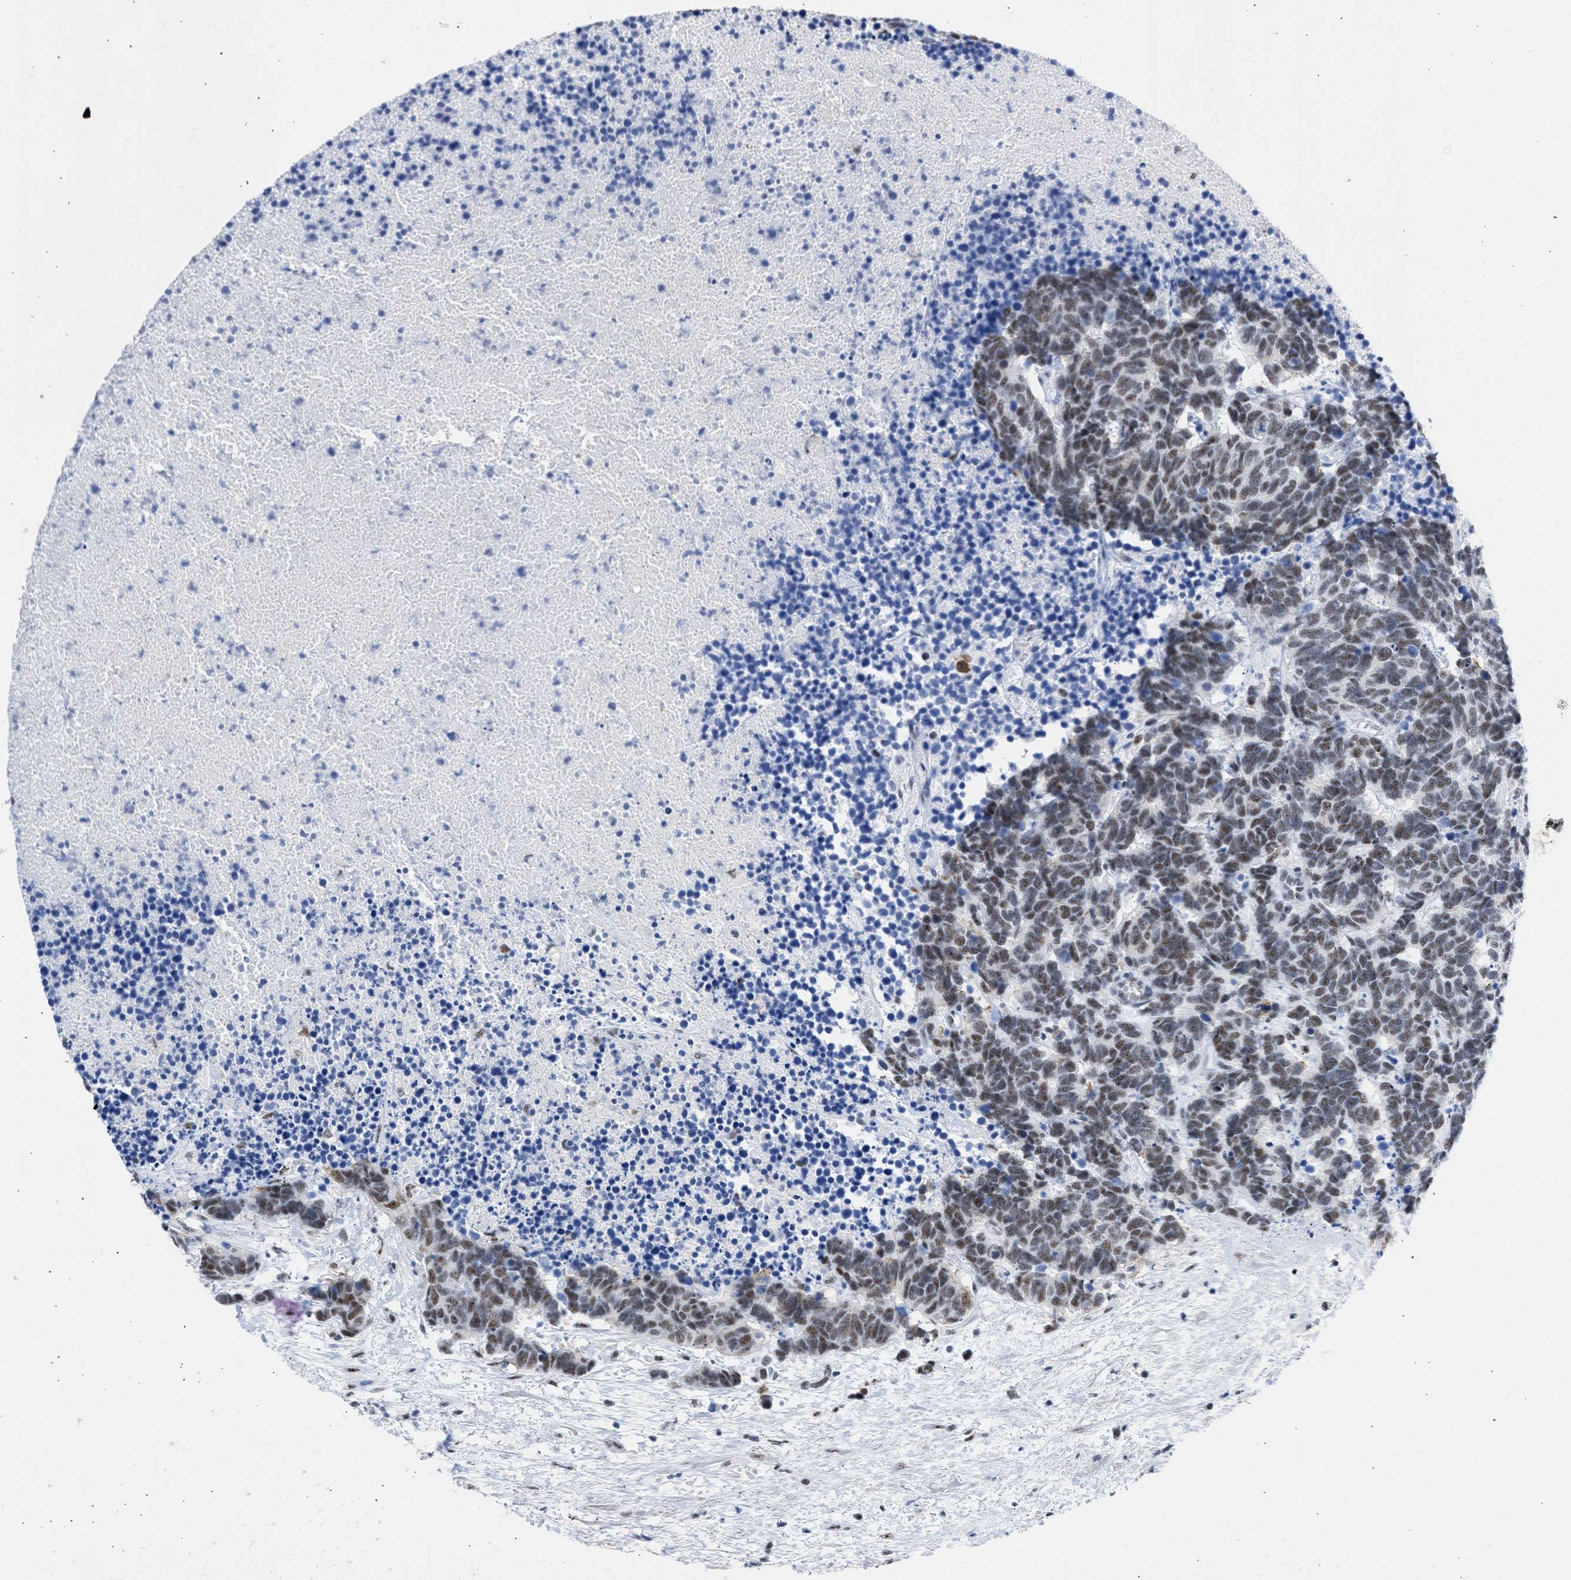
{"staining": {"intensity": "moderate", "quantity": ">75%", "location": "nuclear"}, "tissue": "carcinoid", "cell_type": "Tumor cells", "image_type": "cancer", "snomed": [{"axis": "morphology", "description": "Carcinoma, NOS"}, {"axis": "morphology", "description": "Carcinoid, malignant, NOS"}, {"axis": "topography", "description": "Urinary bladder"}], "caption": "Tumor cells exhibit moderate nuclear staining in about >75% of cells in carcinoid. The protein of interest is stained brown, and the nuclei are stained in blue (DAB IHC with brightfield microscopy, high magnification).", "gene": "DDX41", "patient": {"sex": "male", "age": 57}}